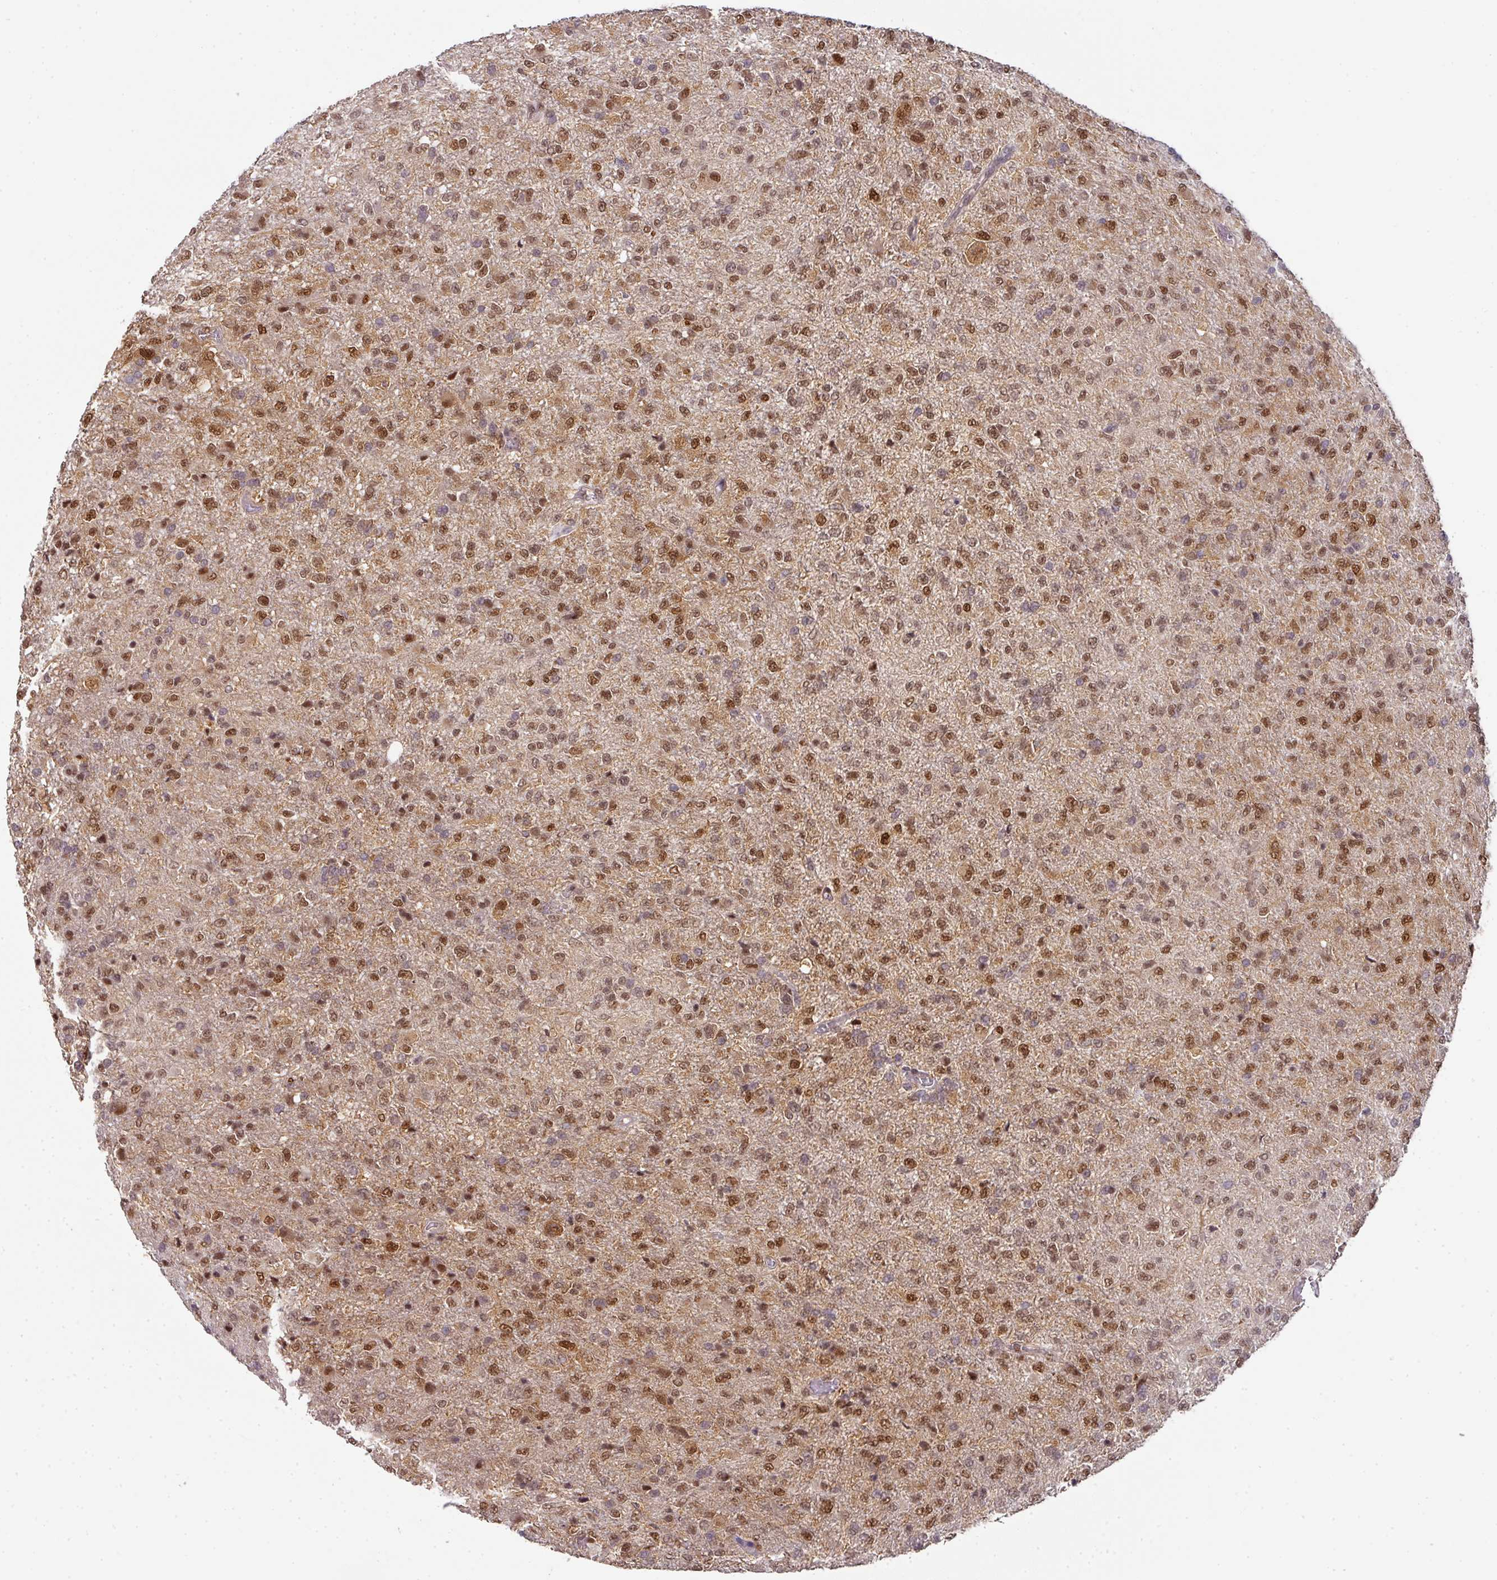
{"staining": {"intensity": "moderate", "quantity": ">75%", "location": "cytoplasmic/membranous,nuclear"}, "tissue": "glioma", "cell_type": "Tumor cells", "image_type": "cancer", "snomed": [{"axis": "morphology", "description": "Glioma, malignant, High grade"}, {"axis": "topography", "description": "Brain"}], "caption": "Protein expression analysis of glioma displays moderate cytoplasmic/membranous and nuclear expression in approximately >75% of tumor cells.", "gene": "RANBP9", "patient": {"sex": "female", "age": 74}}